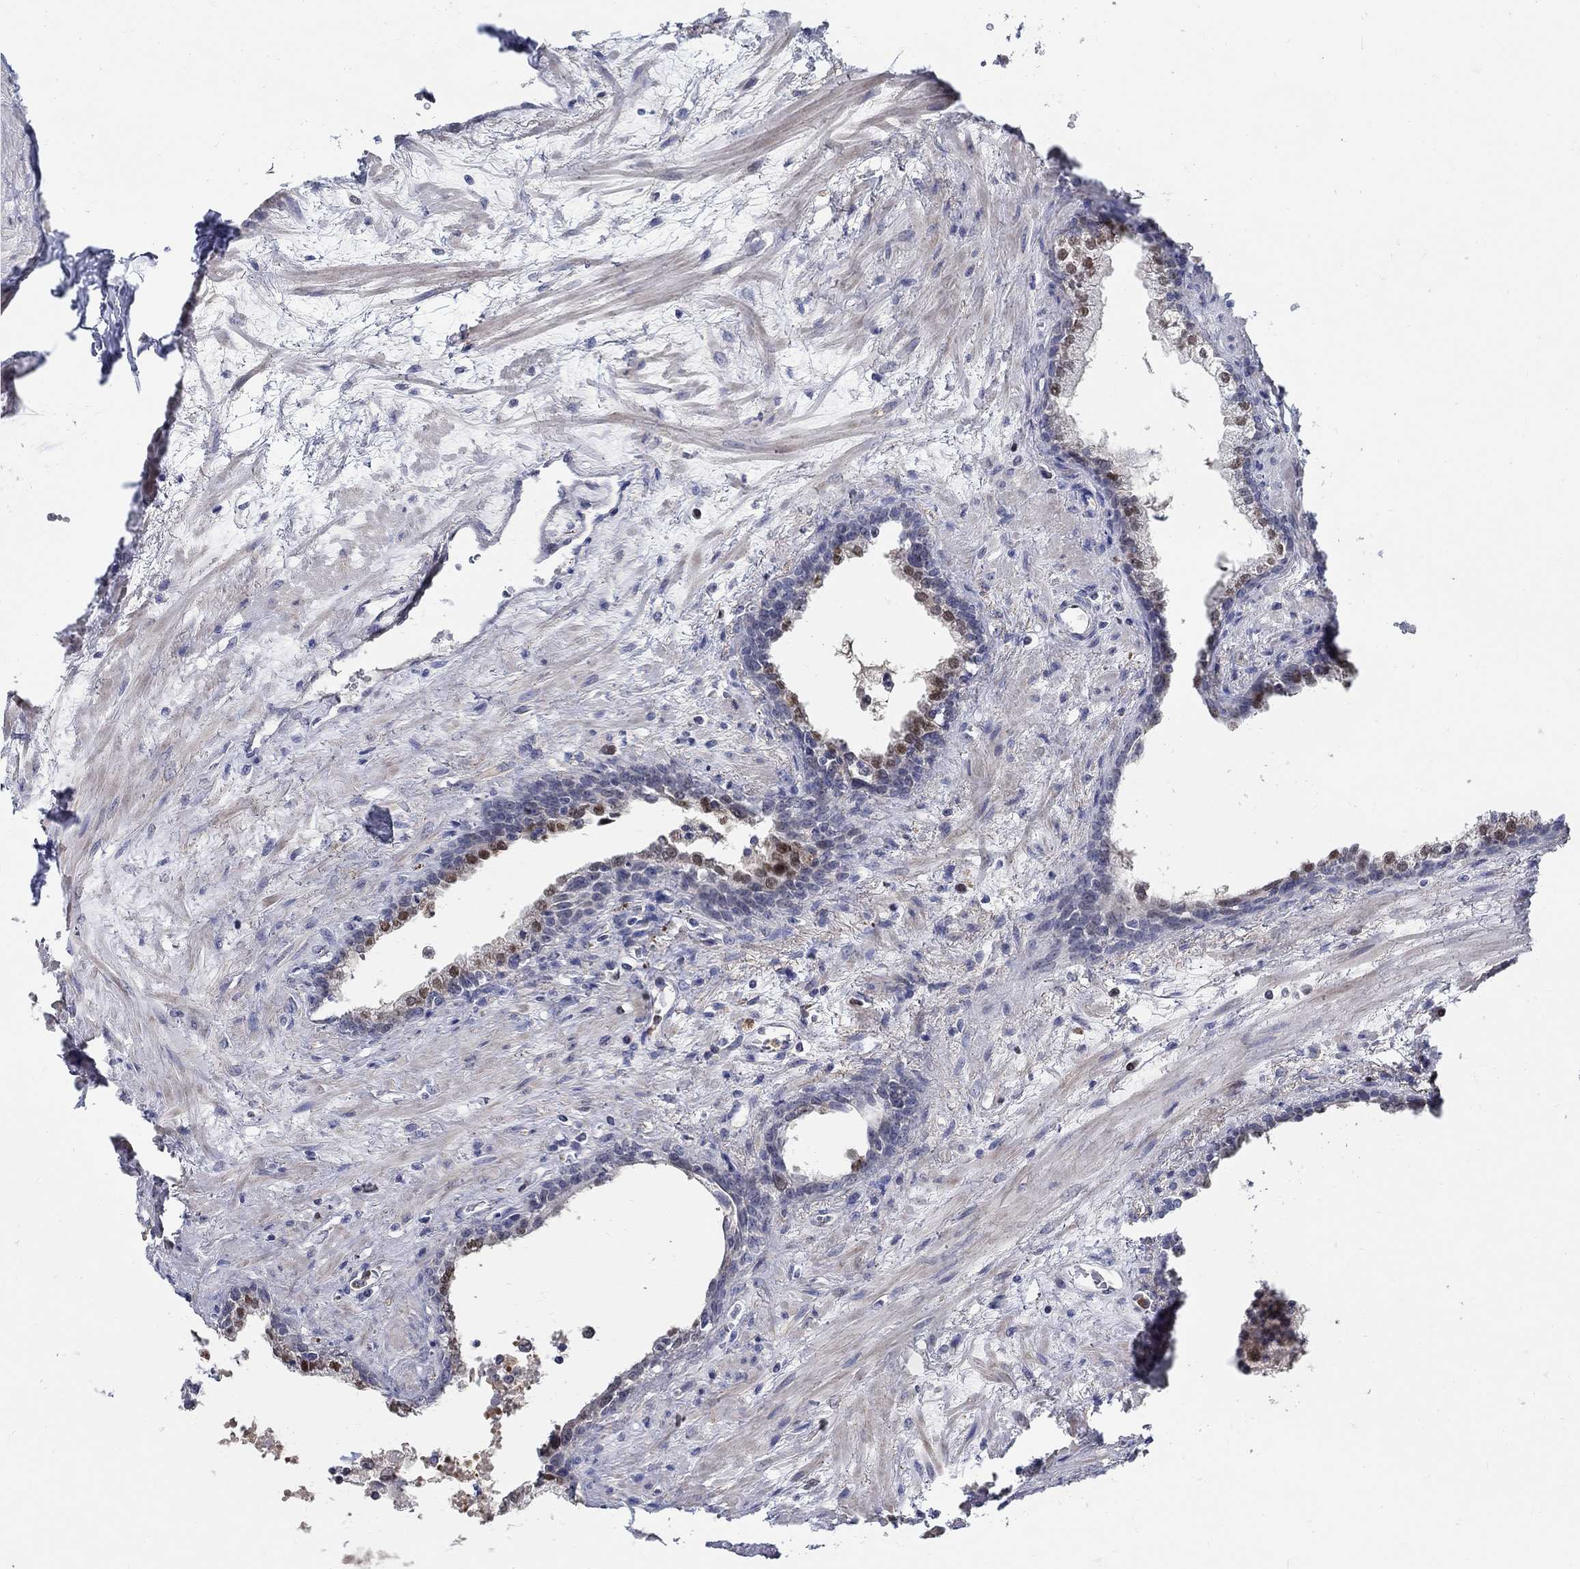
{"staining": {"intensity": "strong", "quantity": "25%-75%", "location": "nuclear"}, "tissue": "prostate", "cell_type": "Glandular cells", "image_type": "normal", "snomed": [{"axis": "morphology", "description": "Normal tissue, NOS"}, {"axis": "topography", "description": "Prostate"}], "caption": "Protein staining by IHC demonstrates strong nuclear positivity in approximately 25%-75% of glandular cells in normal prostate. Nuclei are stained in blue.", "gene": "C16orf46", "patient": {"sex": "male", "age": 63}}